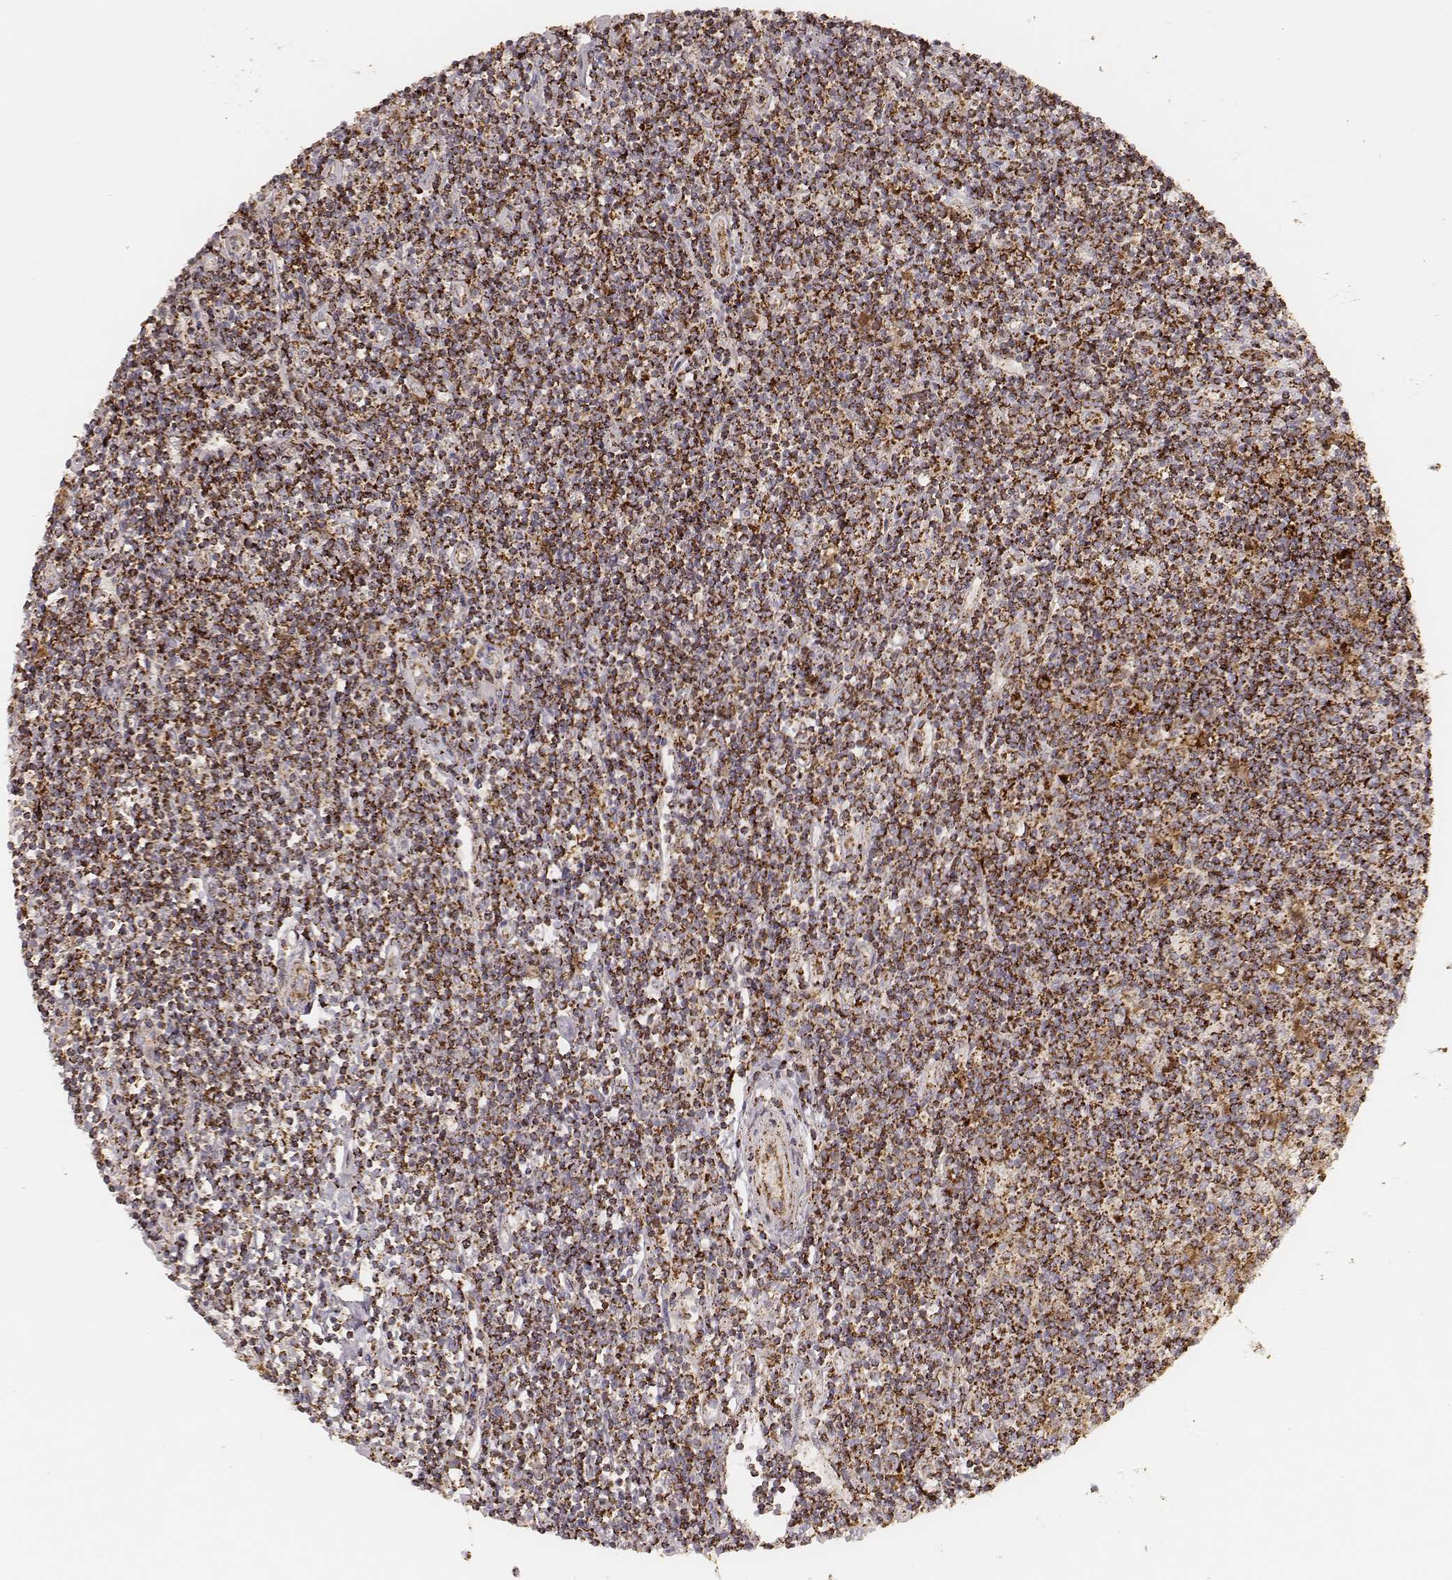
{"staining": {"intensity": "strong", "quantity": ">75%", "location": "cytoplasmic/membranous"}, "tissue": "lymphoma", "cell_type": "Tumor cells", "image_type": "cancer", "snomed": [{"axis": "morphology", "description": "Hodgkin's disease, NOS"}, {"axis": "topography", "description": "Lymph node"}], "caption": "Tumor cells display high levels of strong cytoplasmic/membranous expression in approximately >75% of cells in human Hodgkin's disease. The protein of interest is shown in brown color, while the nuclei are stained blue.", "gene": "CS", "patient": {"sex": "male", "age": 40}}